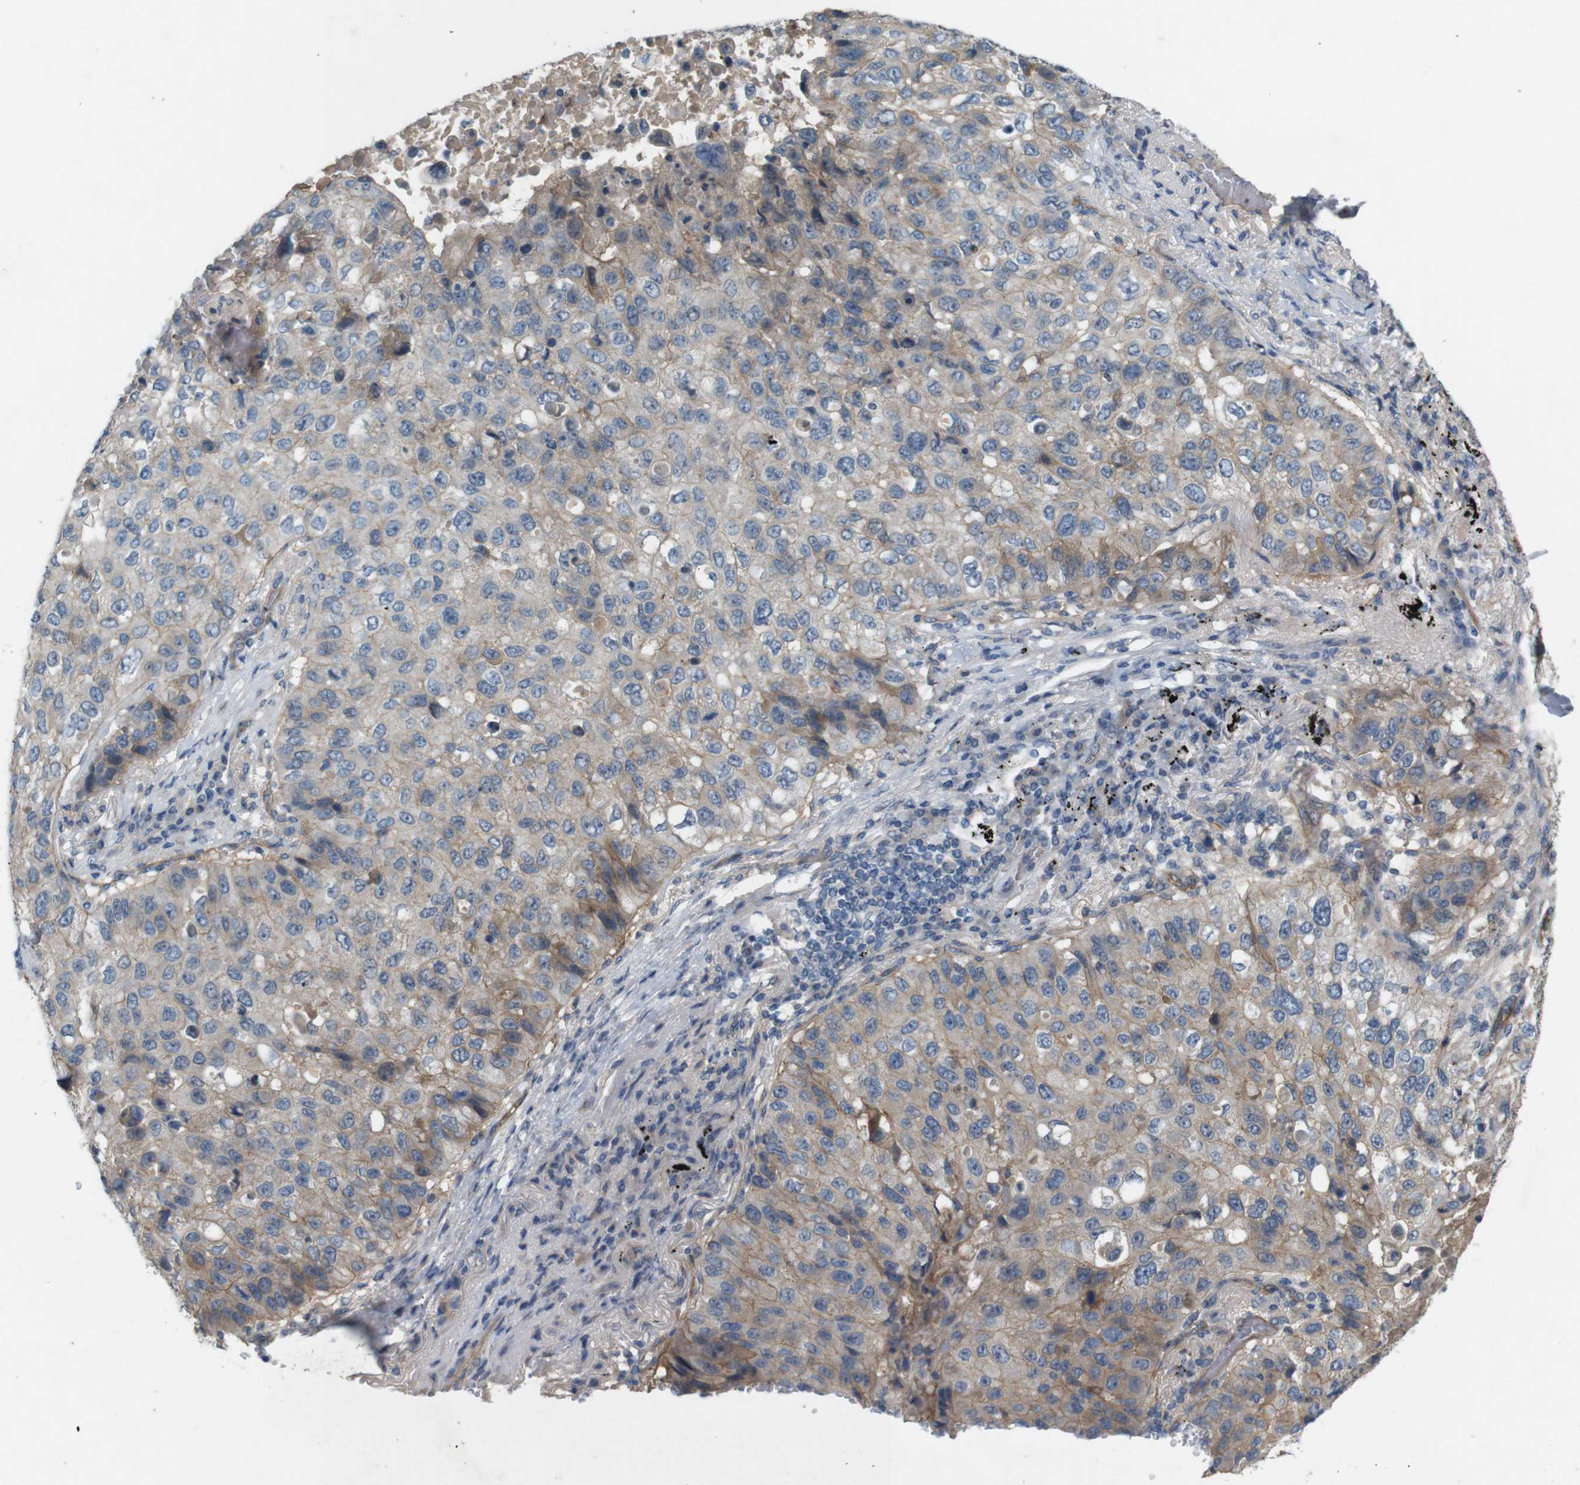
{"staining": {"intensity": "weak", "quantity": ">75%", "location": "cytoplasmic/membranous"}, "tissue": "lung cancer", "cell_type": "Tumor cells", "image_type": "cancer", "snomed": [{"axis": "morphology", "description": "Squamous cell carcinoma, NOS"}, {"axis": "topography", "description": "Lung"}], "caption": "The image displays staining of lung cancer, revealing weak cytoplasmic/membranous protein staining (brown color) within tumor cells.", "gene": "PVR", "patient": {"sex": "male", "age": 57}}